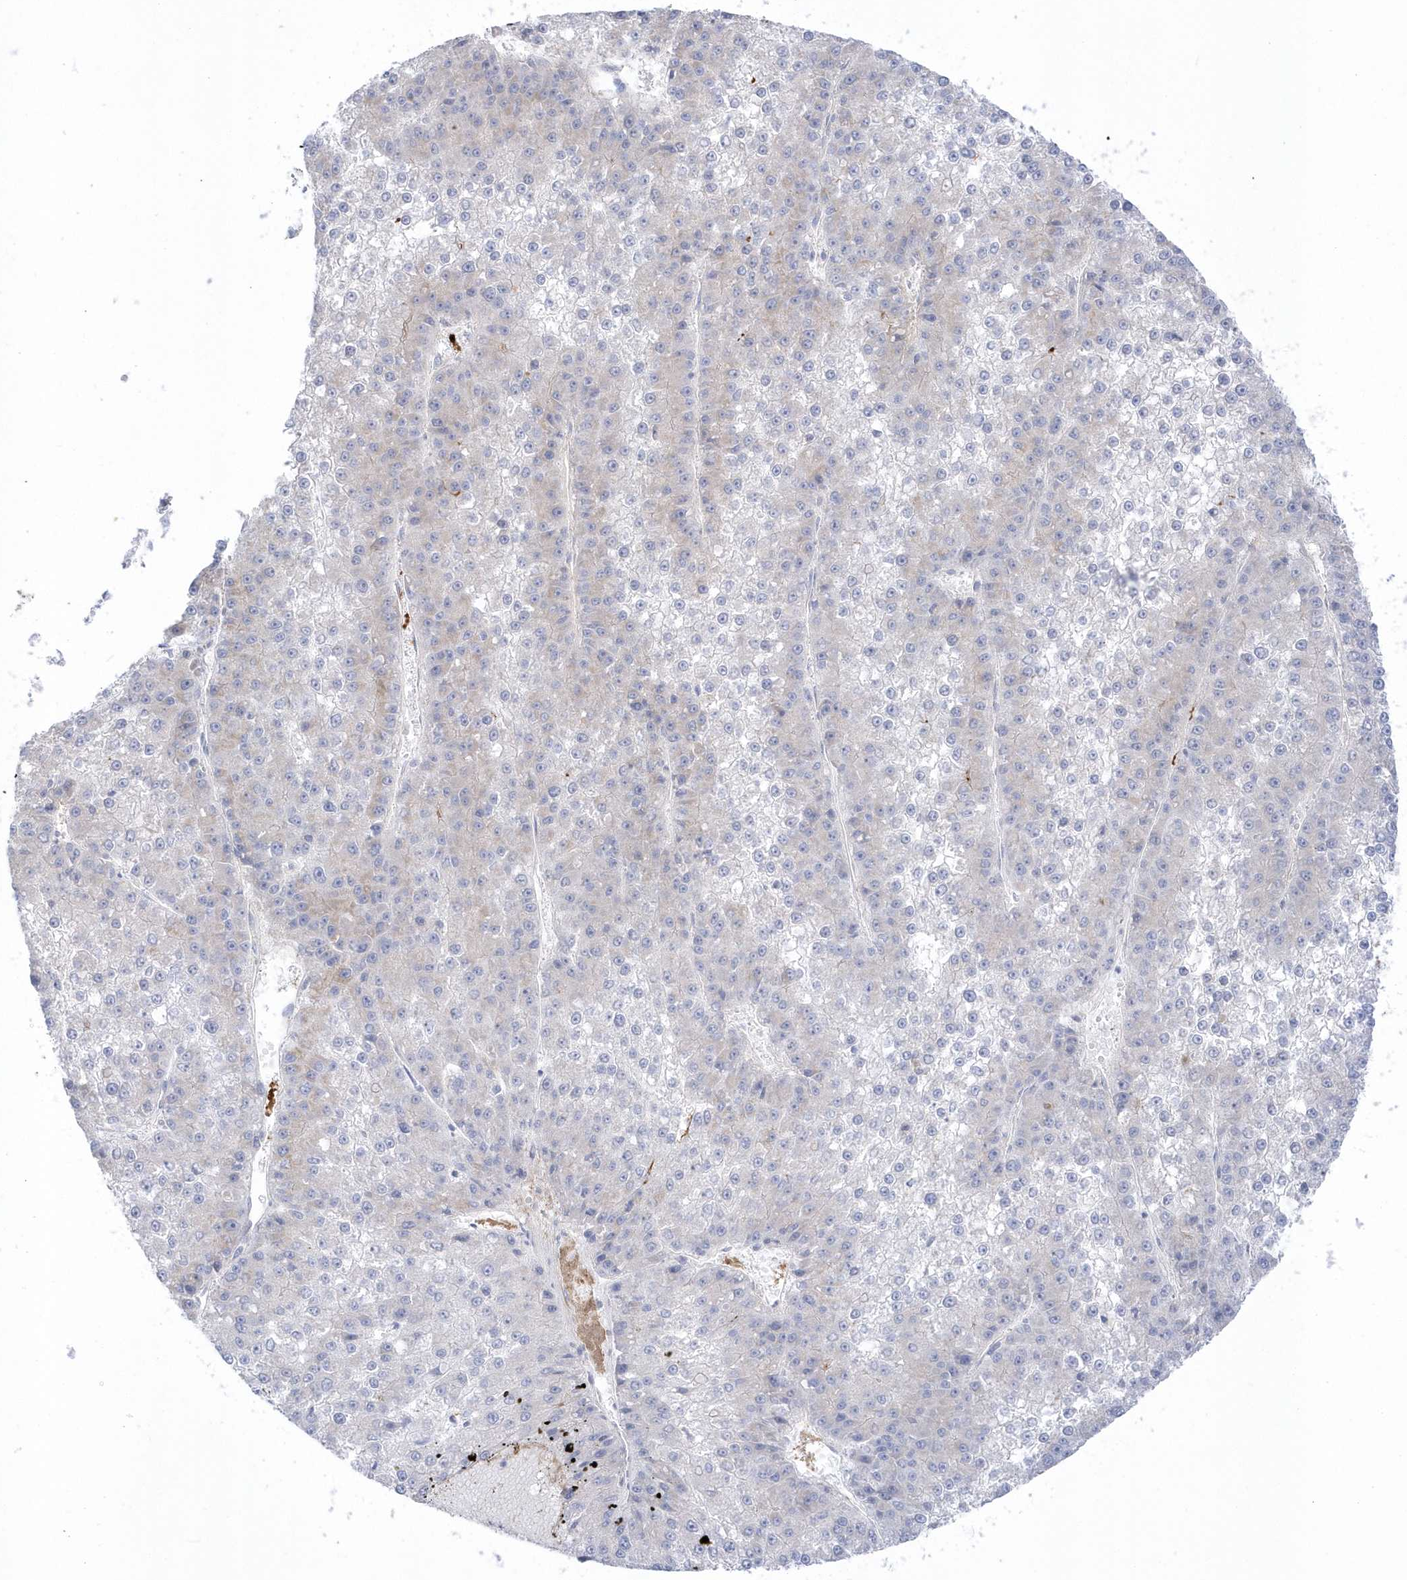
{"staining": {"intensity": "negative", "quantity": "none", "location": "none"}, "tissue": "liver cancer", "cell_type": "Tumor cells", "image_type": "cancer", "snomed": [{"axis": "morphology", "description": "Carcinoma, Hepatocellular, NOS"}, {"axis": "topography", "description": "Liver"}], "caption": "High magnification brightfield microscopy of hepatocellular carcinoma (liver) stained with DAB (3,3'-diaminobenzidine) (brown) and counterstained with hematoxylin (blue): tumor cells show no significant expression.", "gene": "SEMA3D", "patient": {"sex": "female", "age": 73}}